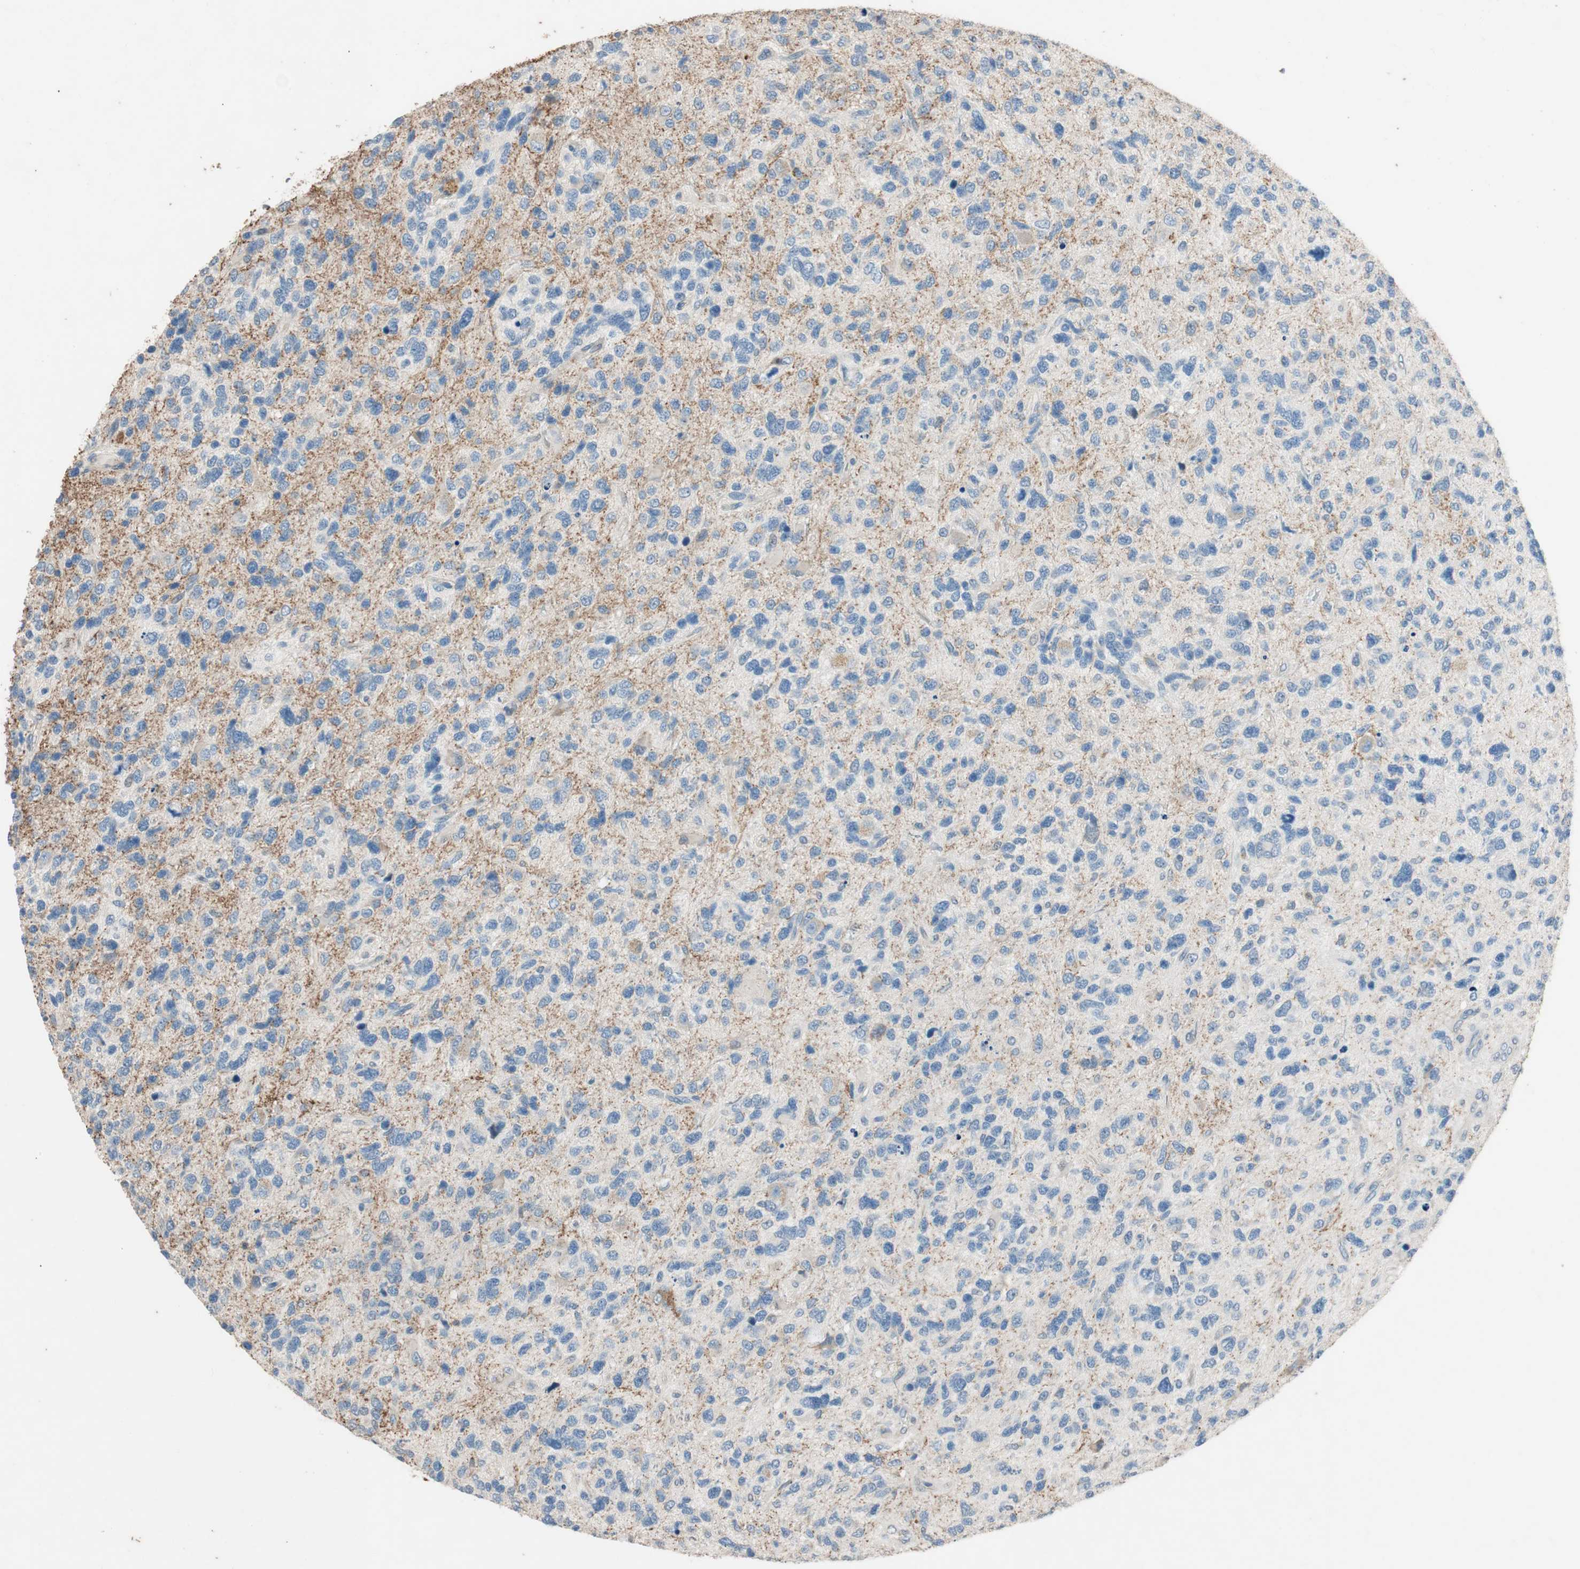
{"staining": {"intensity": "negative", "quantity": "none", "location": "none"}, "tissue": "glioma", "cell_type": "Tumor cells", "image_type": "cancer", "snomed": [{"axis": "morphology", "description": "Glioma, malignant, High grade"}, {"axis": "topography", "description": "Brain"}], "caption": "Tumor cells show no significant protein expression in high-grade glioma (malignant).", "gene": "SERPINB5", "patient": {"sex": "female", "age": 58}}